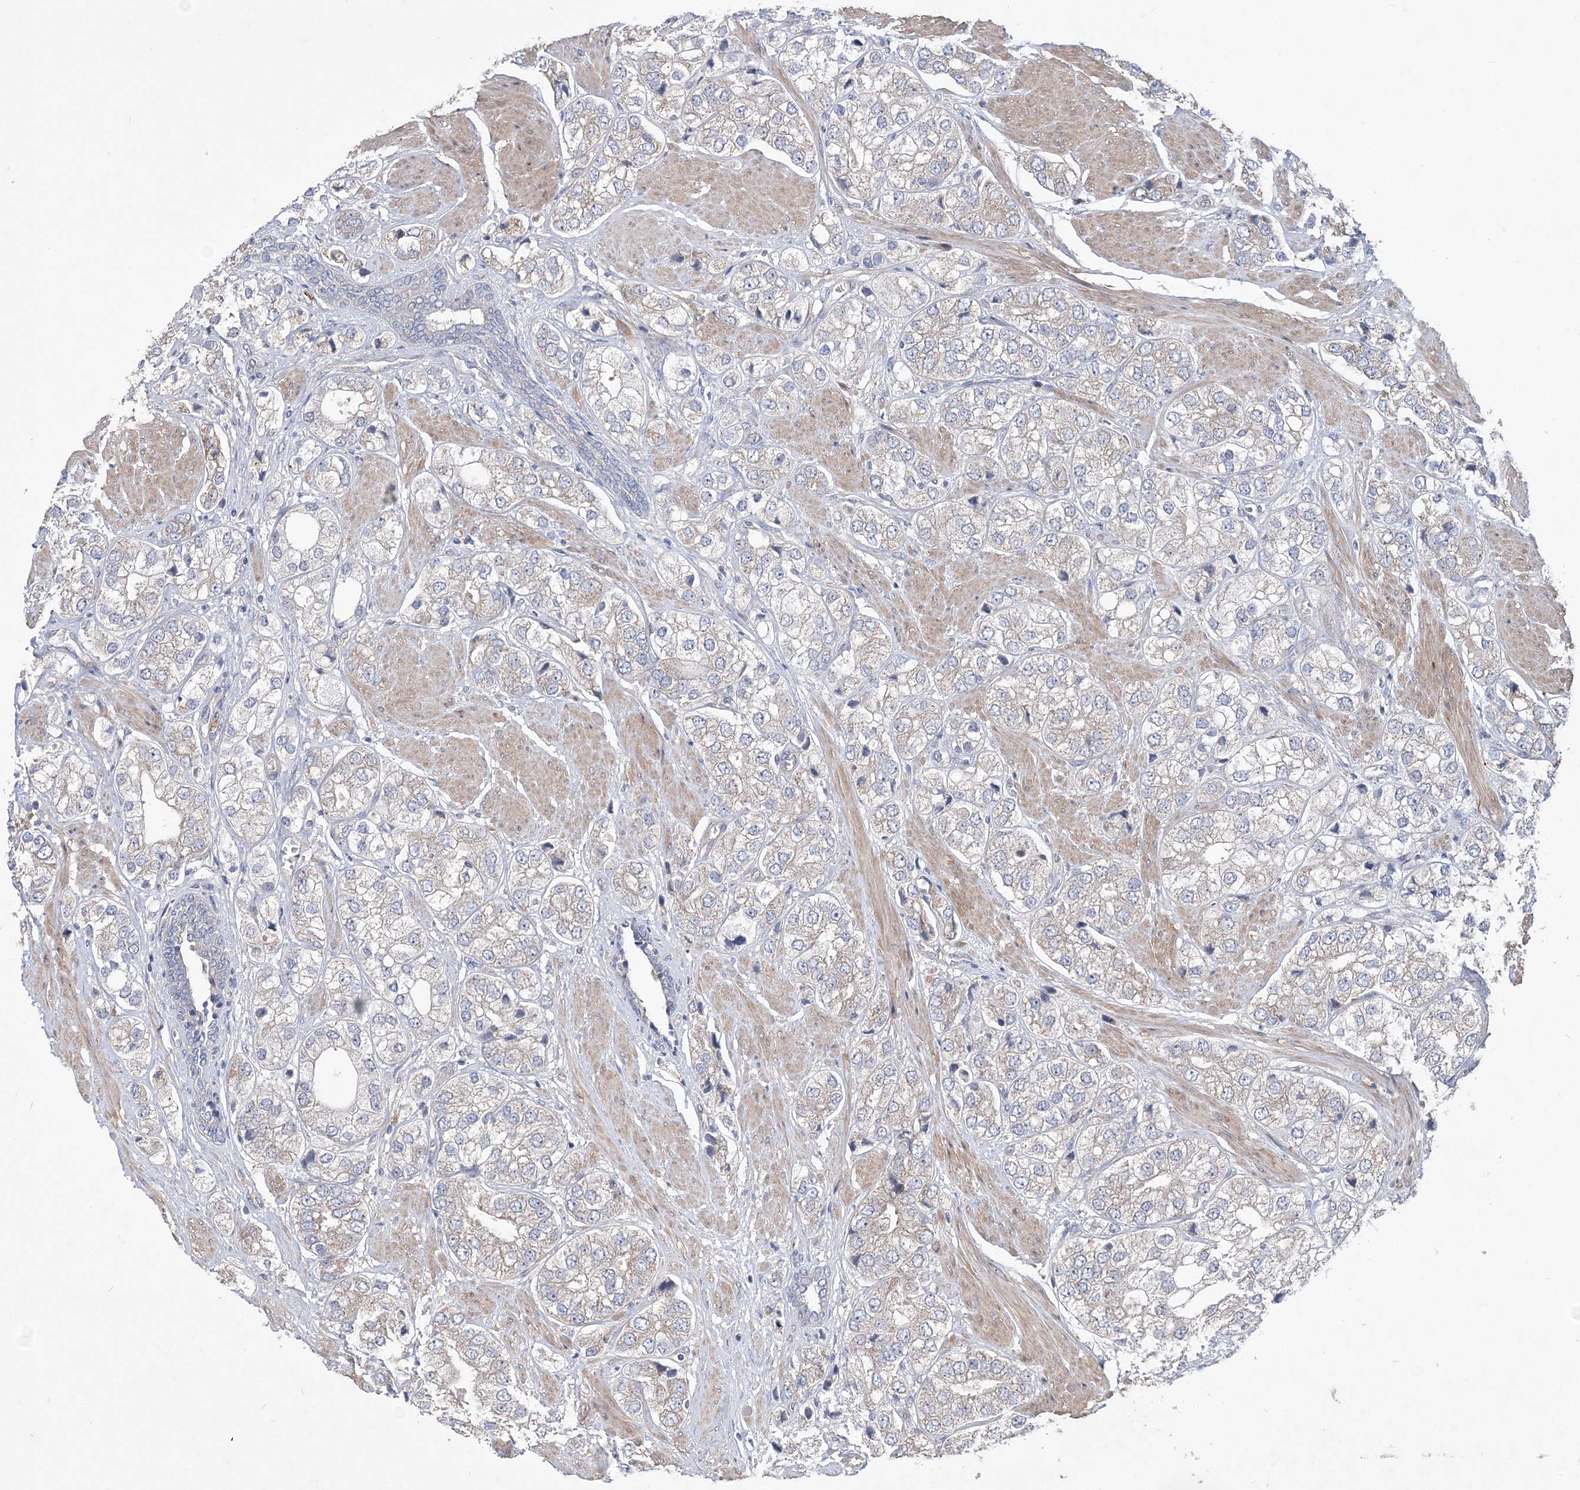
{"staining": {"intensity": "weak", "quantity": "<25%", "location": "cytoplasmic/membranous"}, "tissue": "prostate cancer", "cell_type": "Tumor cells", "image_type": "cancer", "snomed": [{"axis": "morphology", "description": "Adenocarcinoma, High grade"}, {"axis": "topography", "description": "Prostate"}], "caption": "Immunohistochemistry micrograph of neoplastic tissue: human prostate adenocarcinoma (high-grade) stained with DAB shows no significant protein staining in tumor cells. (DAB (3,3'-diaminobenzidine) immunohistochemistry (IHC) with hematoxylin counter stain).", "gene": "MTRF1L", "patient": {"sex": "male", "age": 50}}